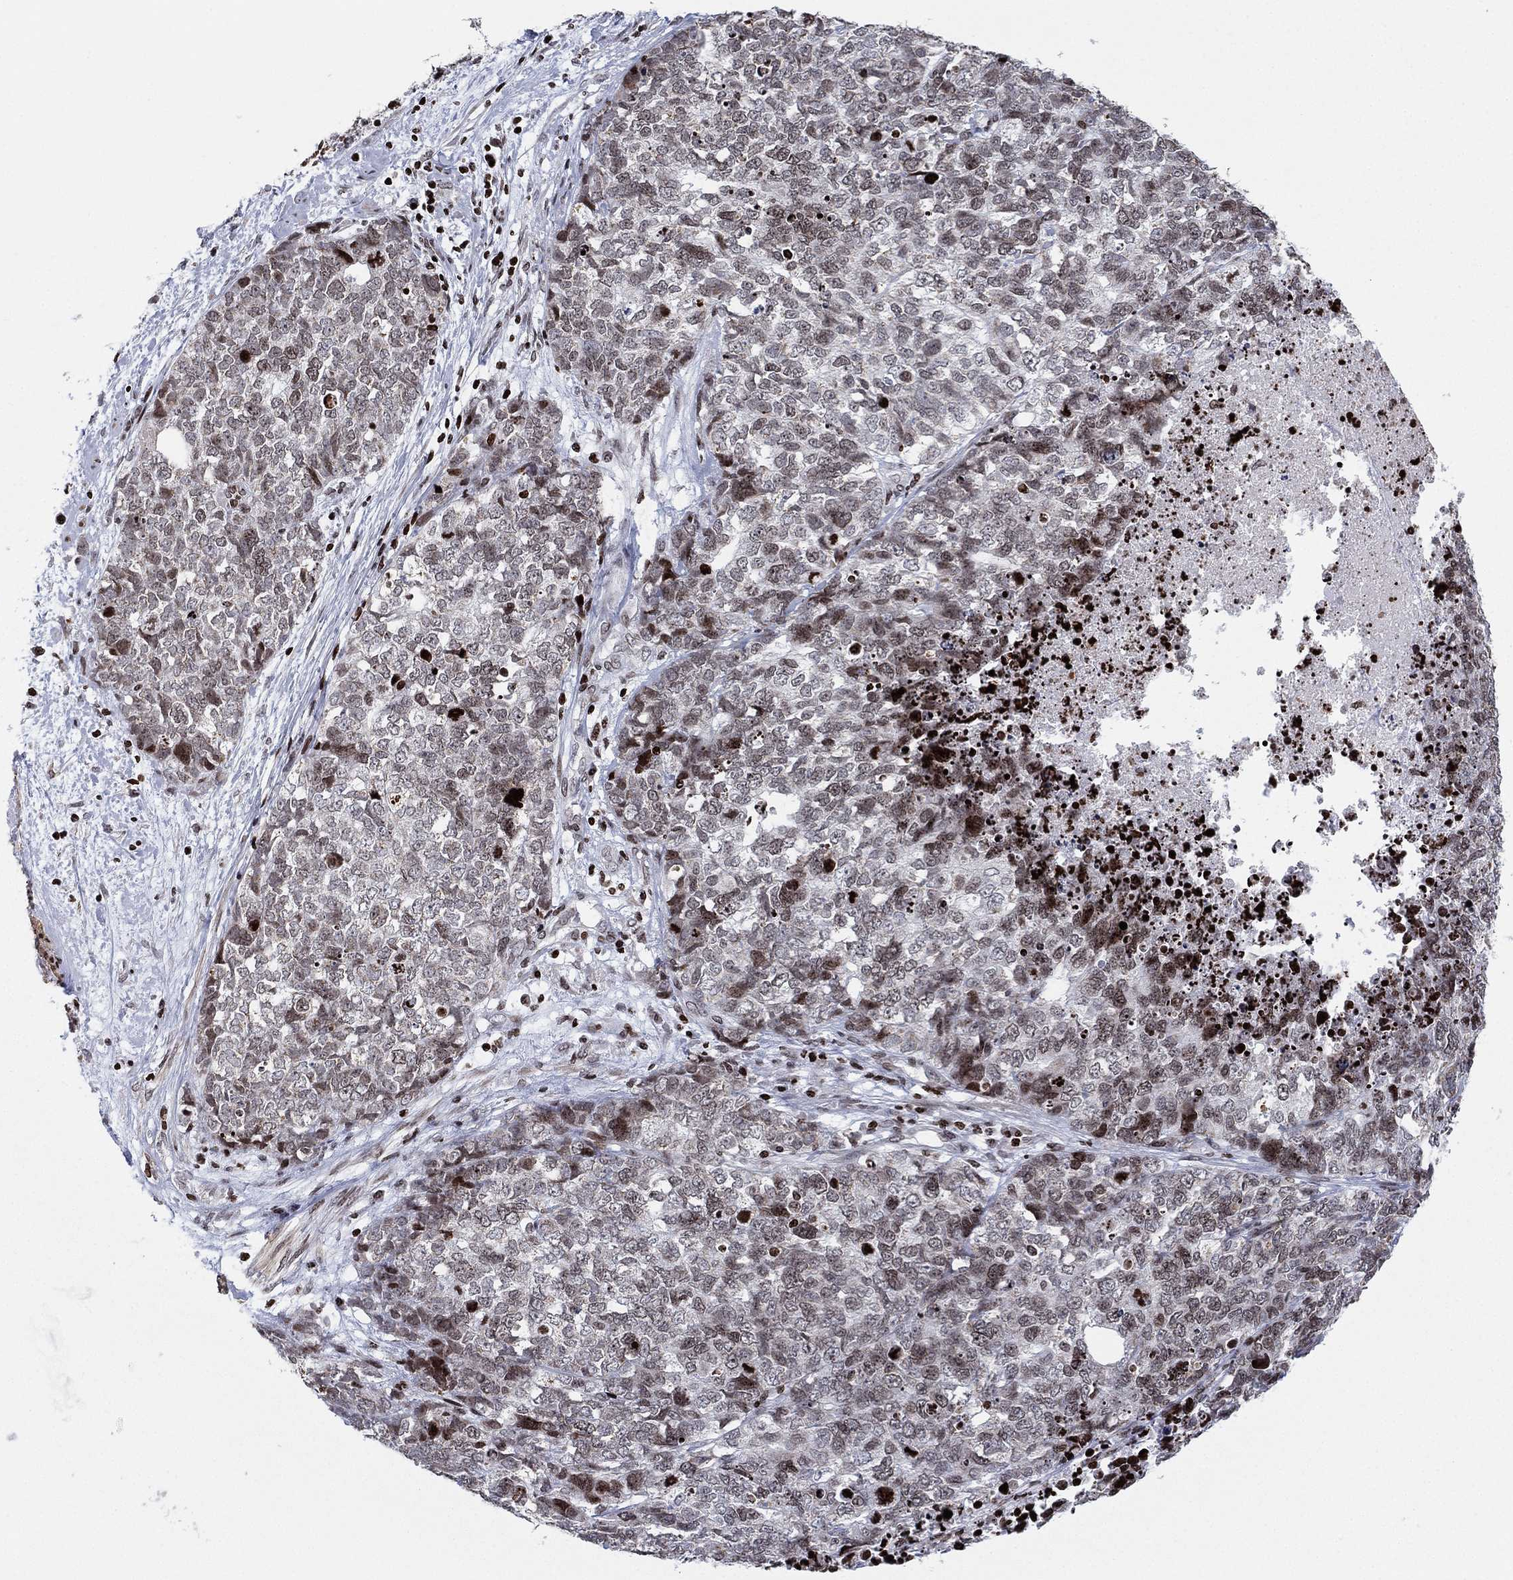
{"staining": {"intensity": "weak", "quantity": "25%-75%", "location": "nuclear"}, "tissue": "cervical cancer", "cell_type": "Tumor cells", "image_type": "cancer", "snomed": [{"axis": "morphology", "description": "Squamous cell carcinoma, NOS"}, {"axis": "topography", "description": "Cervix"}], "caption": "Protein expression analysis of cervical cancer (squamous cell carcinoma) exhibits weak nuclear expression in approximately 25%-75% of tumor cells.", "gene": "MFSD14A", "patient": {"sex": "female", "age": 63}}